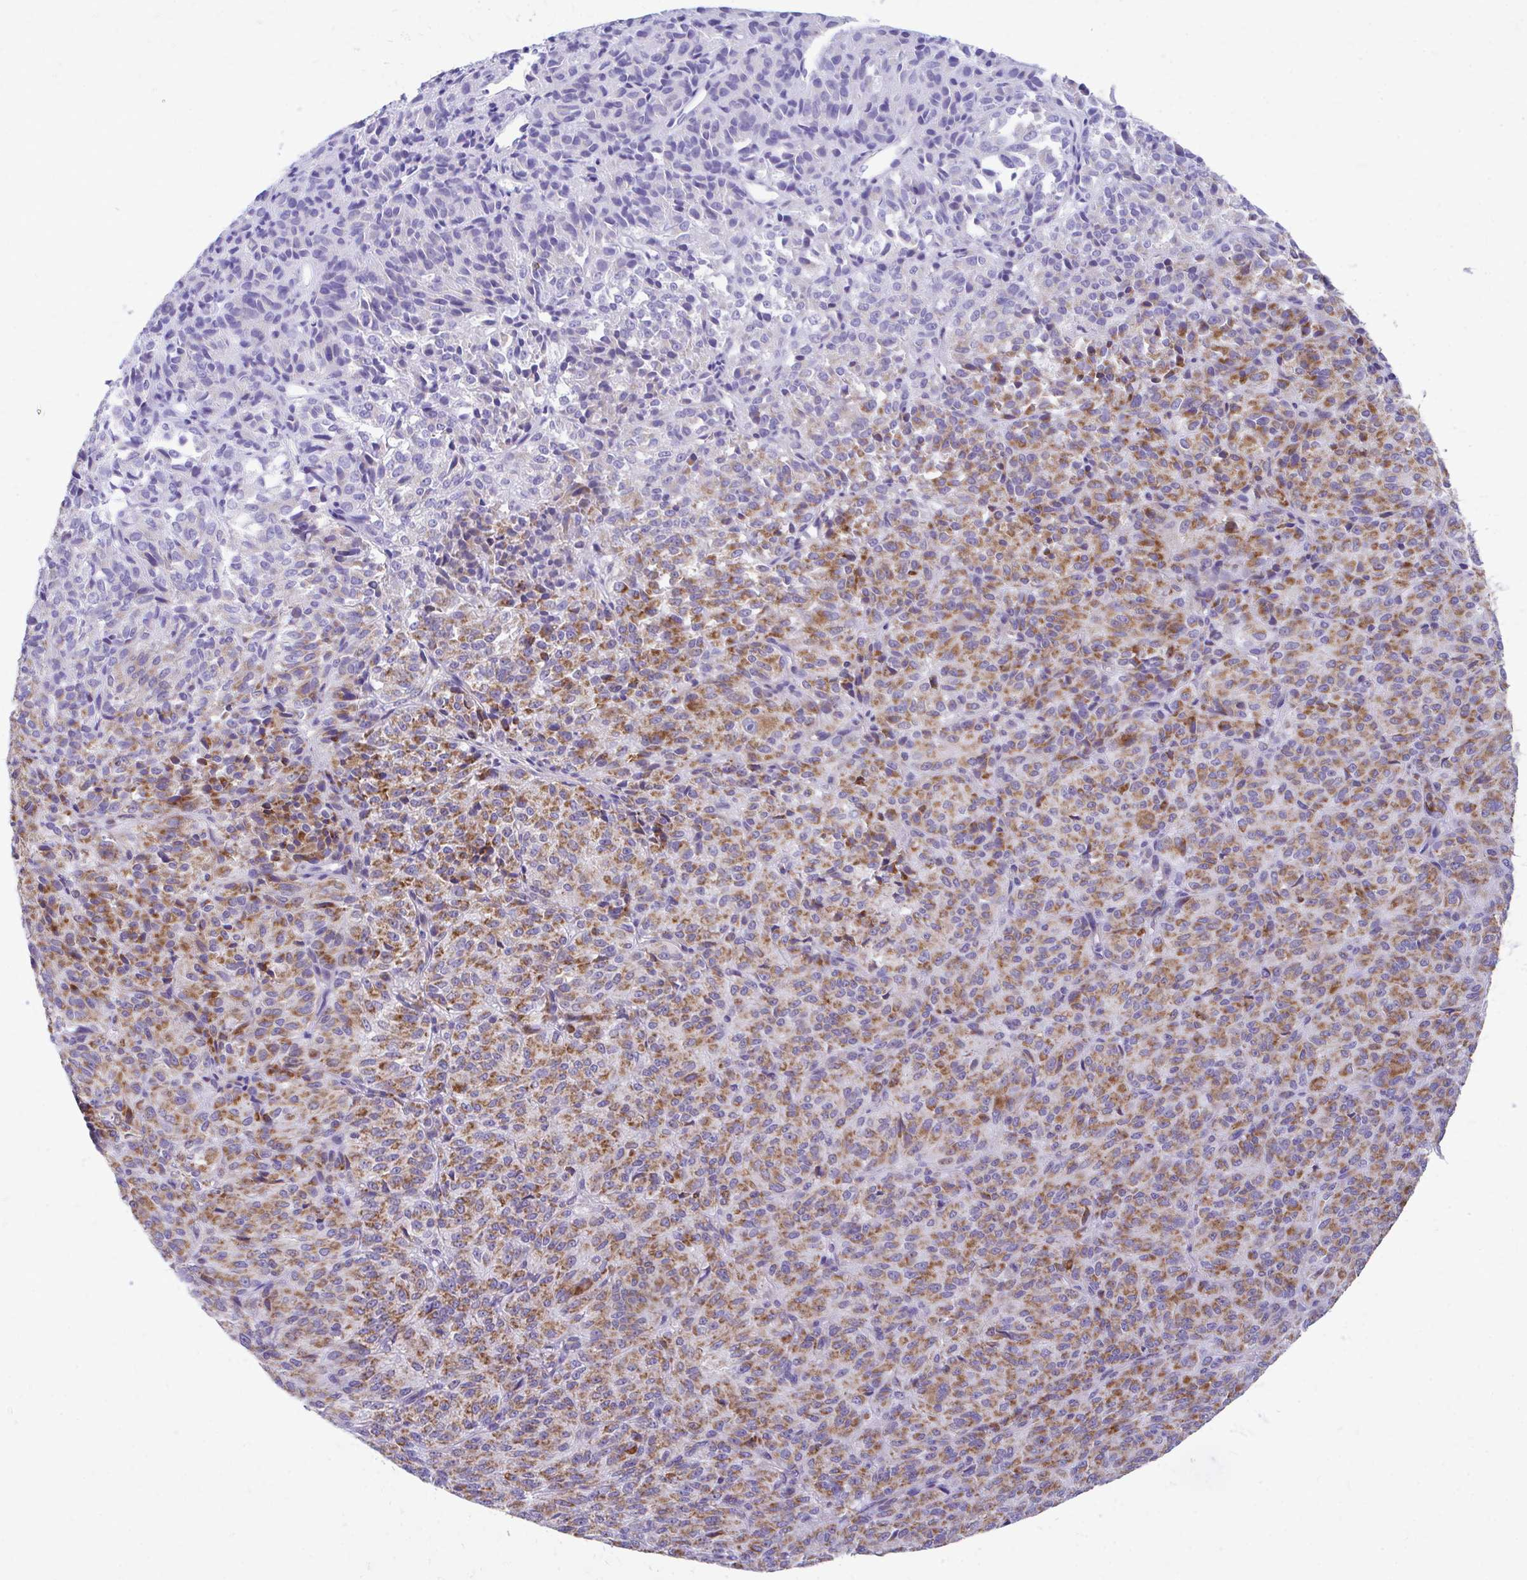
{"staining": {"intensity": "moderate", "quantity": ">75%", "location": "cytoplasmic/membranous"}, "tissue": "melanoma", "cell_type": "Tumor cells", "image_type": "cancer", "snomed": [{"axis": "morphology", "description": "Malignant melanoma, Metastatic site"}, {"axis": "topography", "description": "Brain"}], "caption": "Approximately >75% of tumor cells in melanoma exhibit moderate cytoplasmic/membranous protein positivity as visualized by brown immunohistochemical staining.", "gene": "MRPL19", "patient": {"sex": "female", "age": 56}}